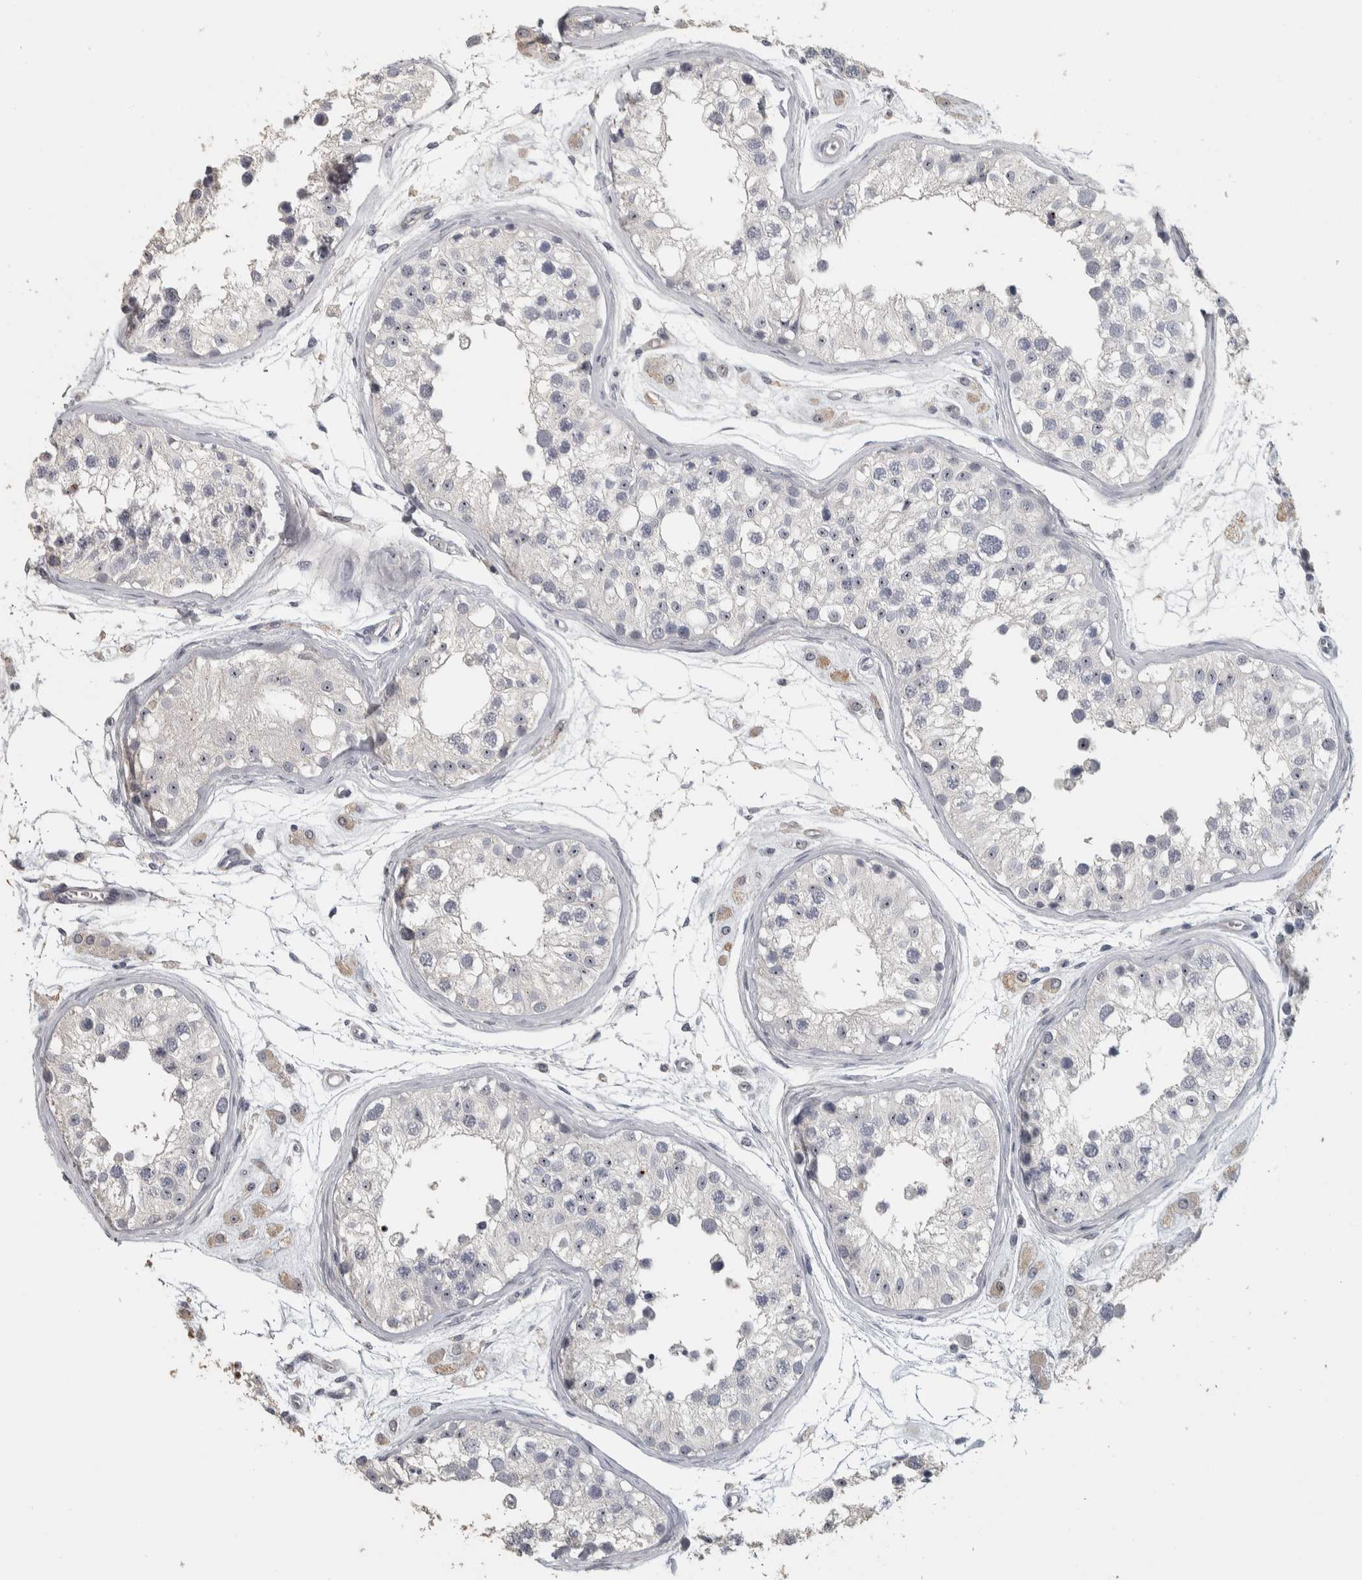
{"staining": {"intensity": "weak", "quantity": "<25%", "location": "nuclear"}, "tissue": "testis", "cell_type": "Cells in seminiferous ducts", "image_type": "normal", "snomed": [{"axis": "morphology", "description": "Normal tissue, NOS"}, {"axis": "morphology", "description": "Adenocarcinoma, metastatic, NOS"}, {"axis": "topography", "description": "Testis"}], "caption": "DAB (3,3'-diaminobenzidine) immunohistochemical staining of normal human testis reveals no significant expression in cells in seminiferous ducts. (IHC, brightfield microscopy, high magnification).", "gene": "DCAF10", "patient": {"sex": "male", "age": 26}}